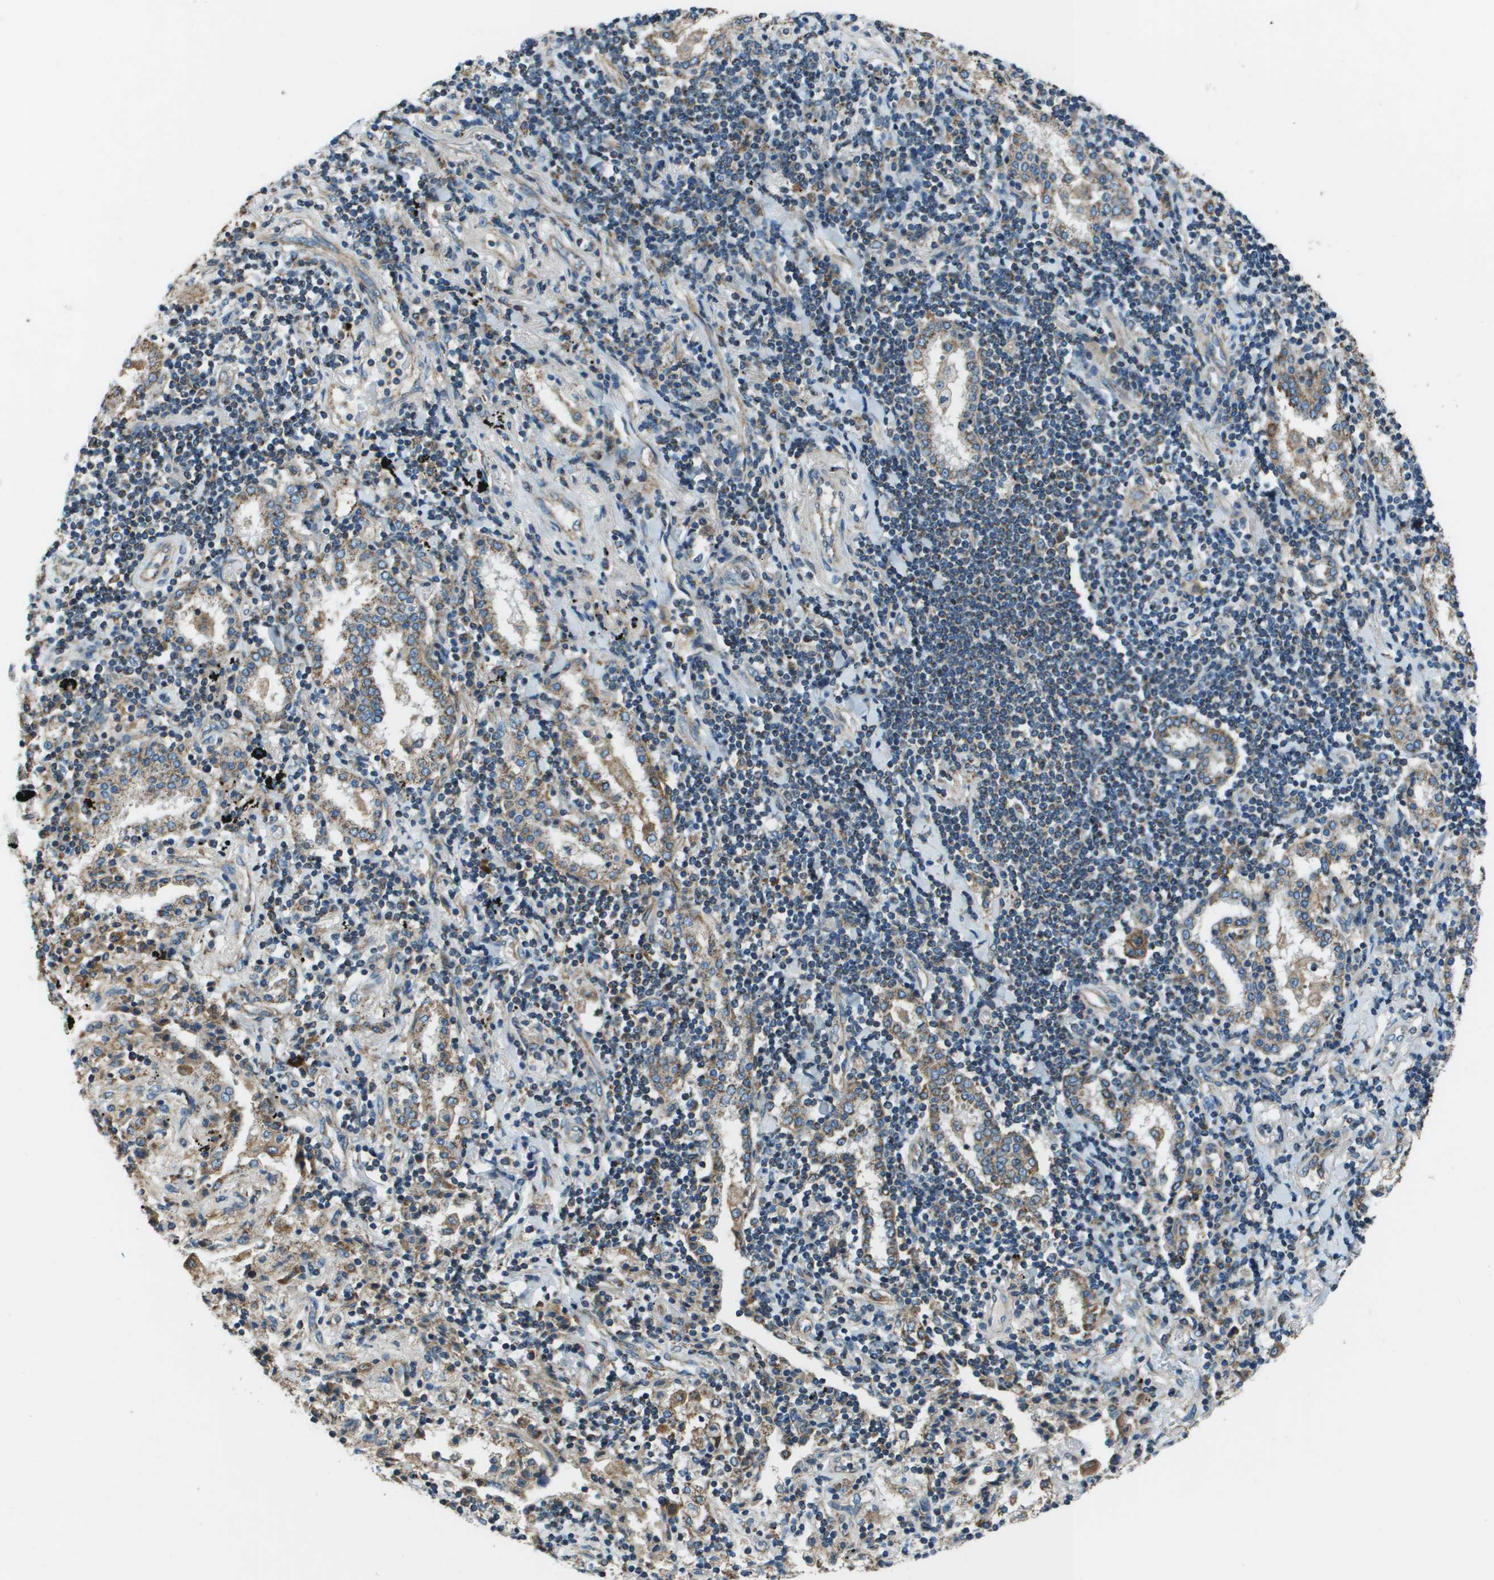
{"staining": {"intensity": "weak", "quantity": "25%-75%", "location": "cytoplasmic/membranous"}, "tissue": "lung cancer", "cell_type": "Tumor cells", "image_type": "cancer", "snomed": [{"axis": "morphology", "description": "Adenocarcinoma, NOS"}, {"axis": "topography", "description": "Lung"}], "caption": "Lung cancer stained with IHC exhibits weak cytoplasmic/membranous staining in about 25%-75% of tumor cells.", "gene": "TMEM51", "patient": {"sex": "female", "age": 65}}